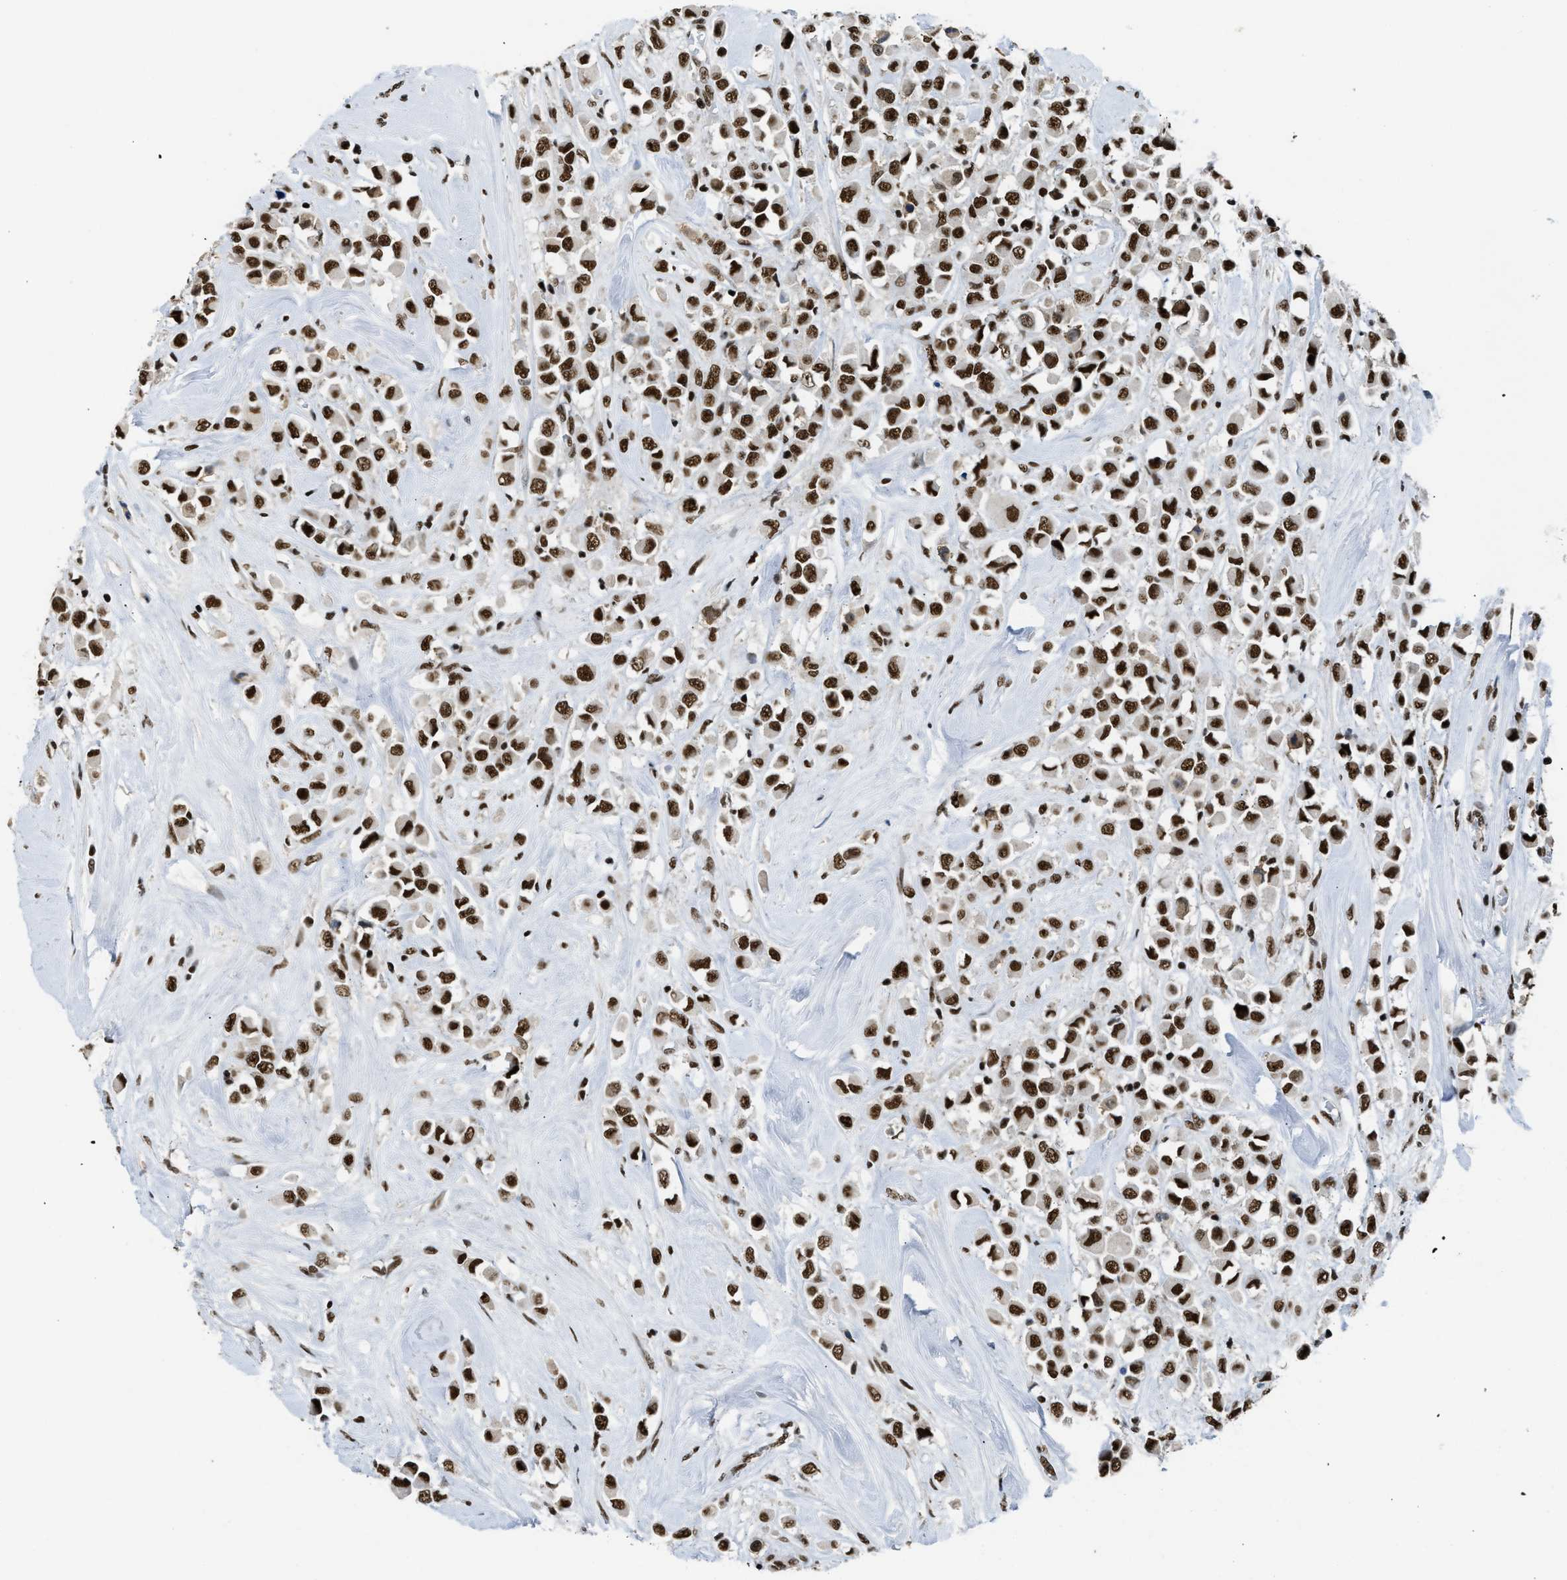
{"staining": {"intensity": "strong", "quantity": ">75%", "location": "nuclear"}, "tissue": "breast cancer", "cell_type": "Tumor cells", "image_type": "cancer", "snomed": [{"axis": "morphology", "description": "Duct carcinoma"}, {"axis": "topography", "description": "Breast"}], "caption": "A micrograph of human breast cancer stained for a protein reveals strong nuclear brown staining in tumor cells. (IHC, brightfield microscopy, high magnification).", "gene": "SCAF4", "patient": {"sex": "female", "age": 61}}